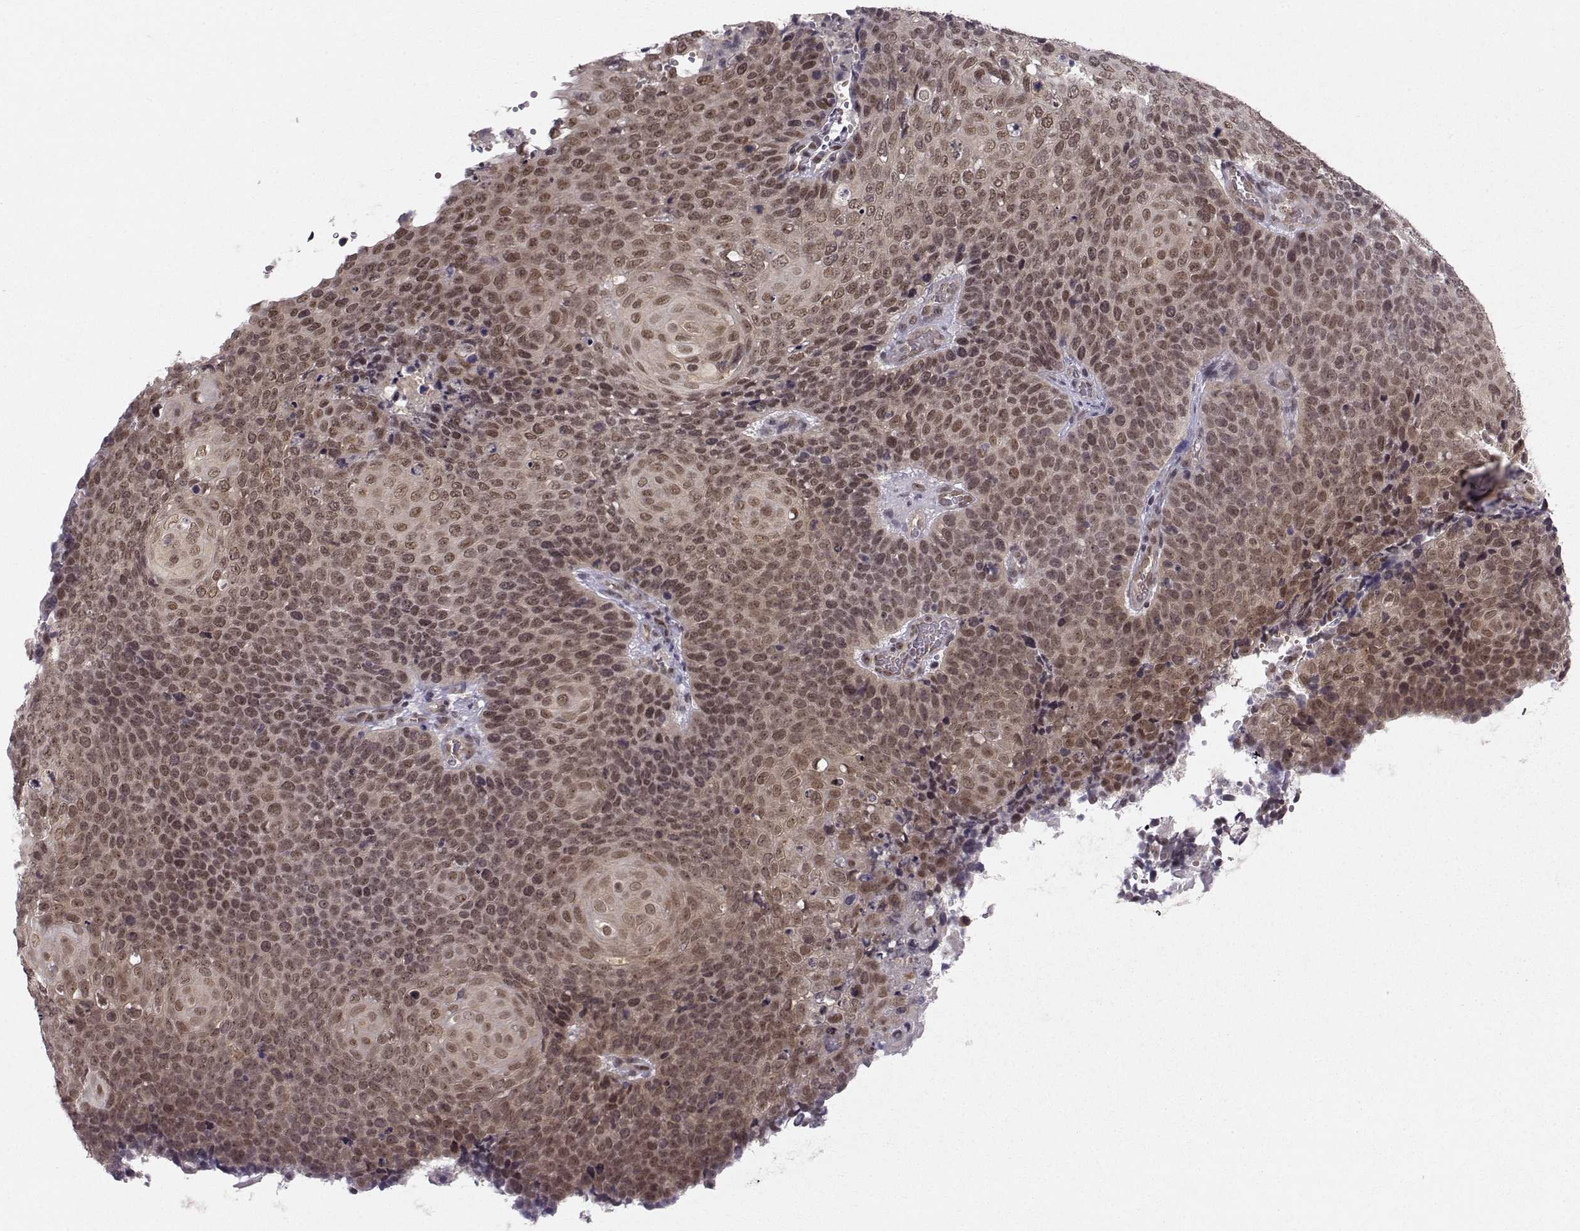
{"staining": {"intensity": "strong", "quantity": "25%-75%", "location": "nuclear"}, "tissue": "cervical cancer", "cell_type": "Tumor cells", "image_type": "cancer", "snomed": [{"axis": "morphology", "description": "Squamous cell carcinoma, NOS"}, {"axis": "topography", "description": "Cervix"}], "caption": "DAB (3,3'-diaminobenzidine) immunohistochemical staining of human cervical squamous cell carcinoma displays strong nuclear protein staining in approximately 25%-75% of tumor cells. Immunohistochemistry (ihc) stains the protein in brown and the nuclei are stained blue.", "gene": "RPP38", "patient": {"sex": "female", "age": 39}}